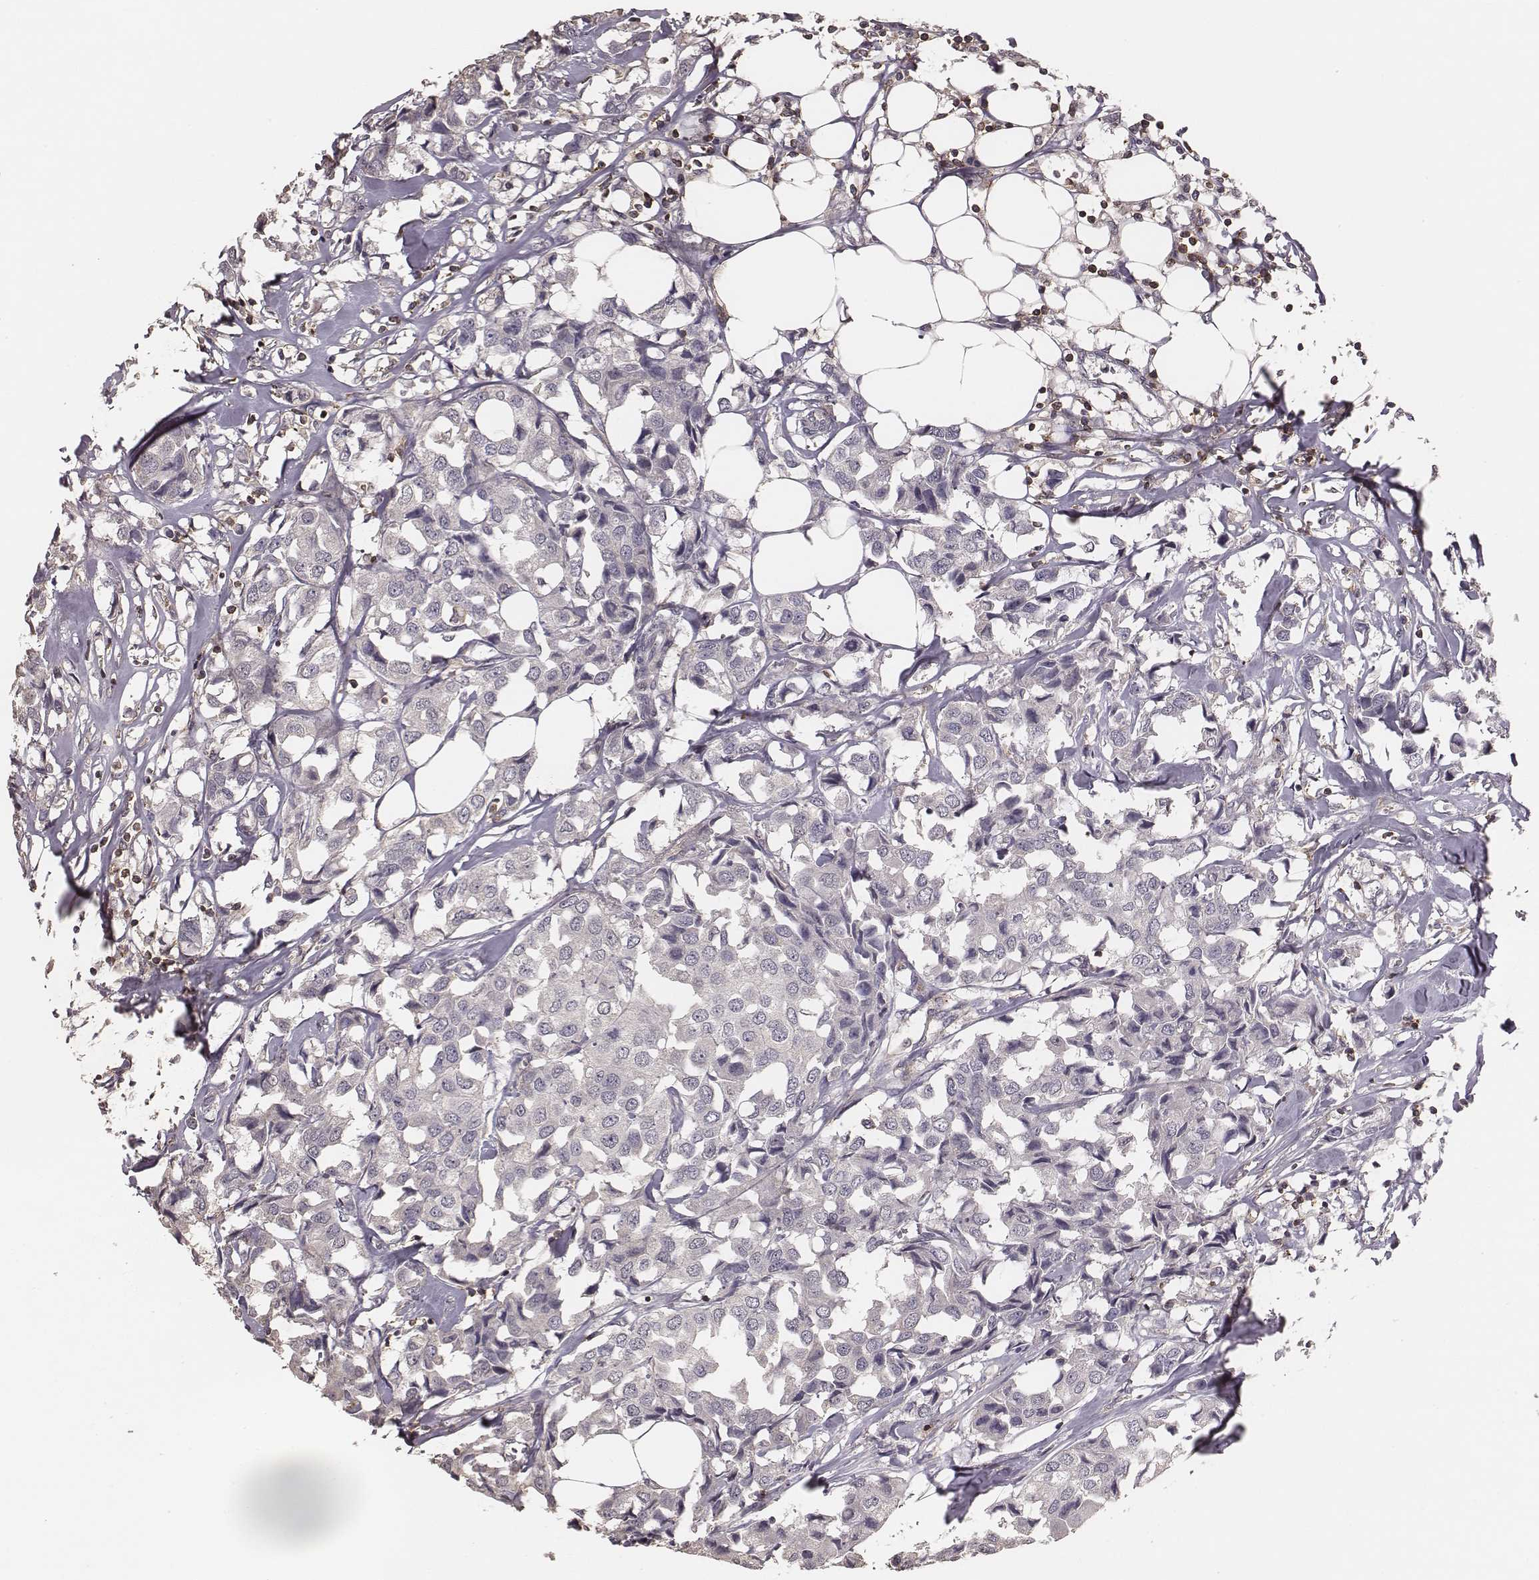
{"staining": {"intensity": "negative", "quantity": "none", "location": "none"}, "tissue": "breast cancer", "cell_type": "Tumor cells", "image_type": "cancer", "snomed": [{"axis": "morphology", "description": "Duct carcinoma"}, {"axis": "topography", "description": "Breast"}], "caption": "Protein analysis of intraductal carcinoma (breast) shows no significant positivity in tumor cells.", "gene": "PILRA", "patient": {"sex": "female", "age": 80}}